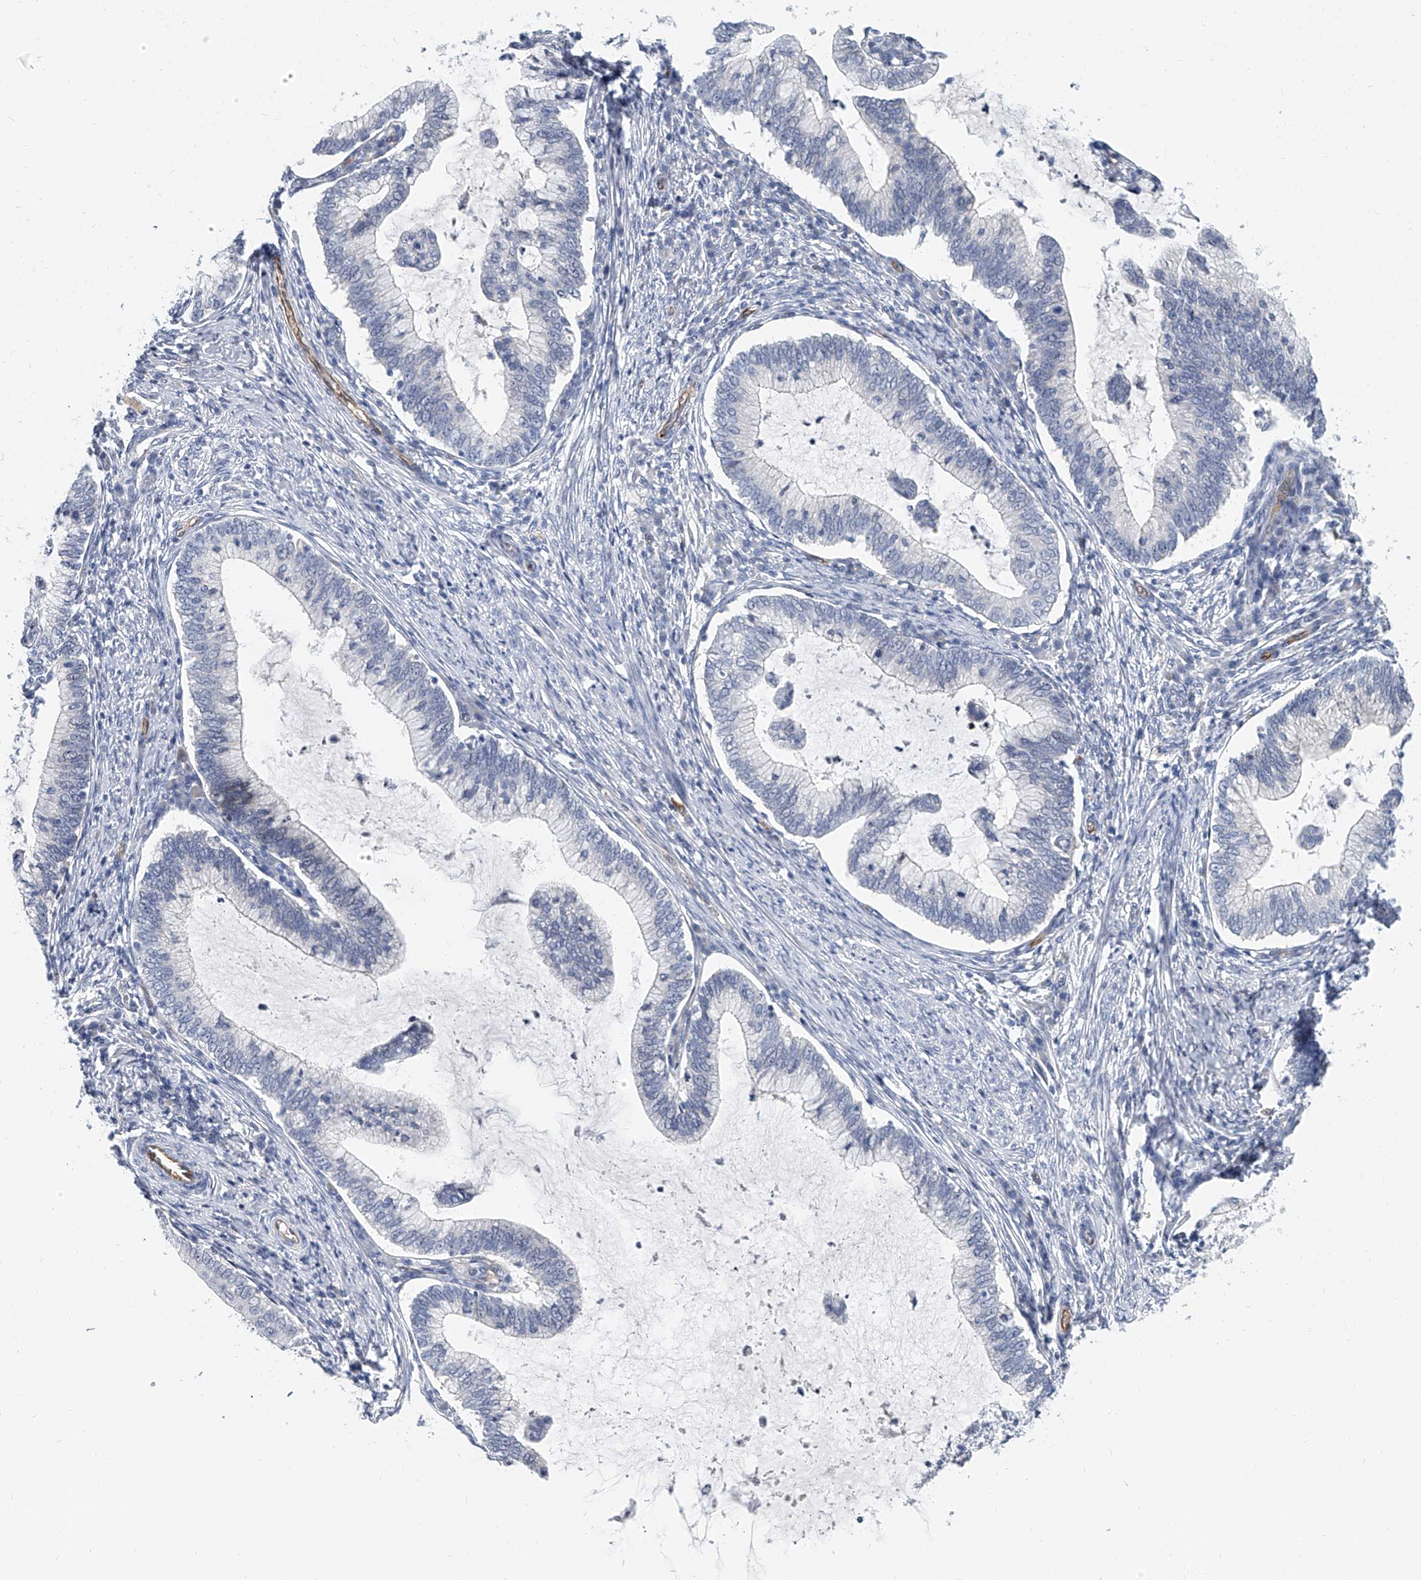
{"staining": {"intensity": "negative", "quantity": "none", "location": "none"}, "tissue": "cervical cancer", "cell_type": "Tumor cells", "image_type": "cancer", "snomed": [{"axis": "morphology", "description": "Adenocarcinoma, NOS"}, {"axis": "topography", "description": "Cervix"}], "caption": "Cervical adenocarcinoma was stained to show a protein in brown. There is no significant positivity in tumor cells.", "gene": "KIRREL1", "patient": {"sex": "female", "age": 36}}